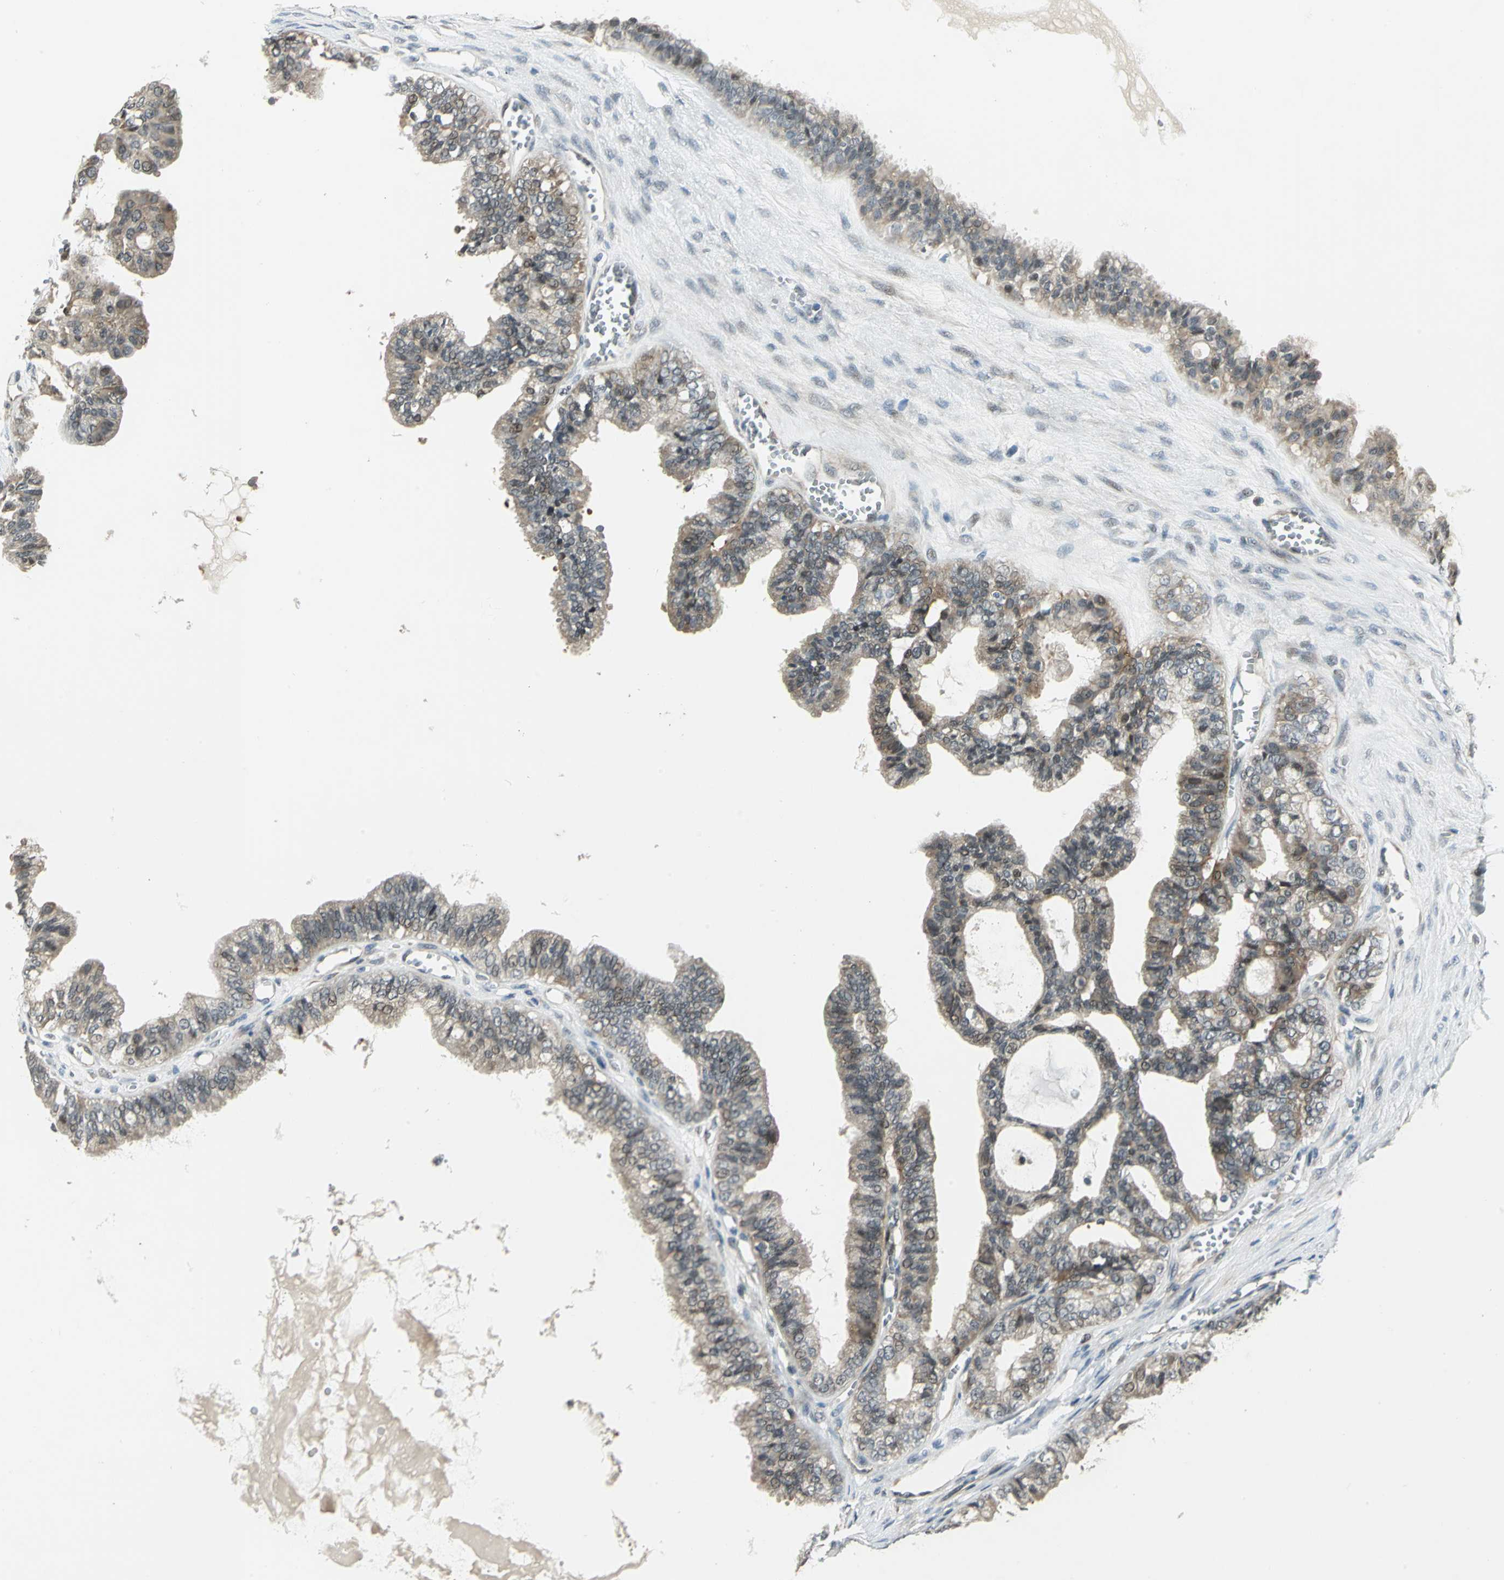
{"staining": {"intensity": "weak", "quantity": "25%-75%", "location": "cytoplasmic/membranous,nuclear"}, "tissue": "ovarian cancer", "cell_type": "Tumor cells", "image_type": "cancer", "snomed": [{"axis": "morphology", "description": "Carcinoma, NOS"}, {"axis": "morphology", "description": "Carcinoma, endometroid"}, {"axis": "topography", "description": "Ovary"}], "caption": "Immunohistochemistry image of neoplastic tissue: human ovarian cancer (endometroid carcinoma) stained using immunohistochemistry shows low levels of weak protein expression localized specifically in the cytoplasmic/membranous and nuclear of tumor cells, appearing as a cytoplasmic/membranous and nuclear brown color.", "gene": "PLAGL2", "patient": {"sex": "female", "age": 50}}